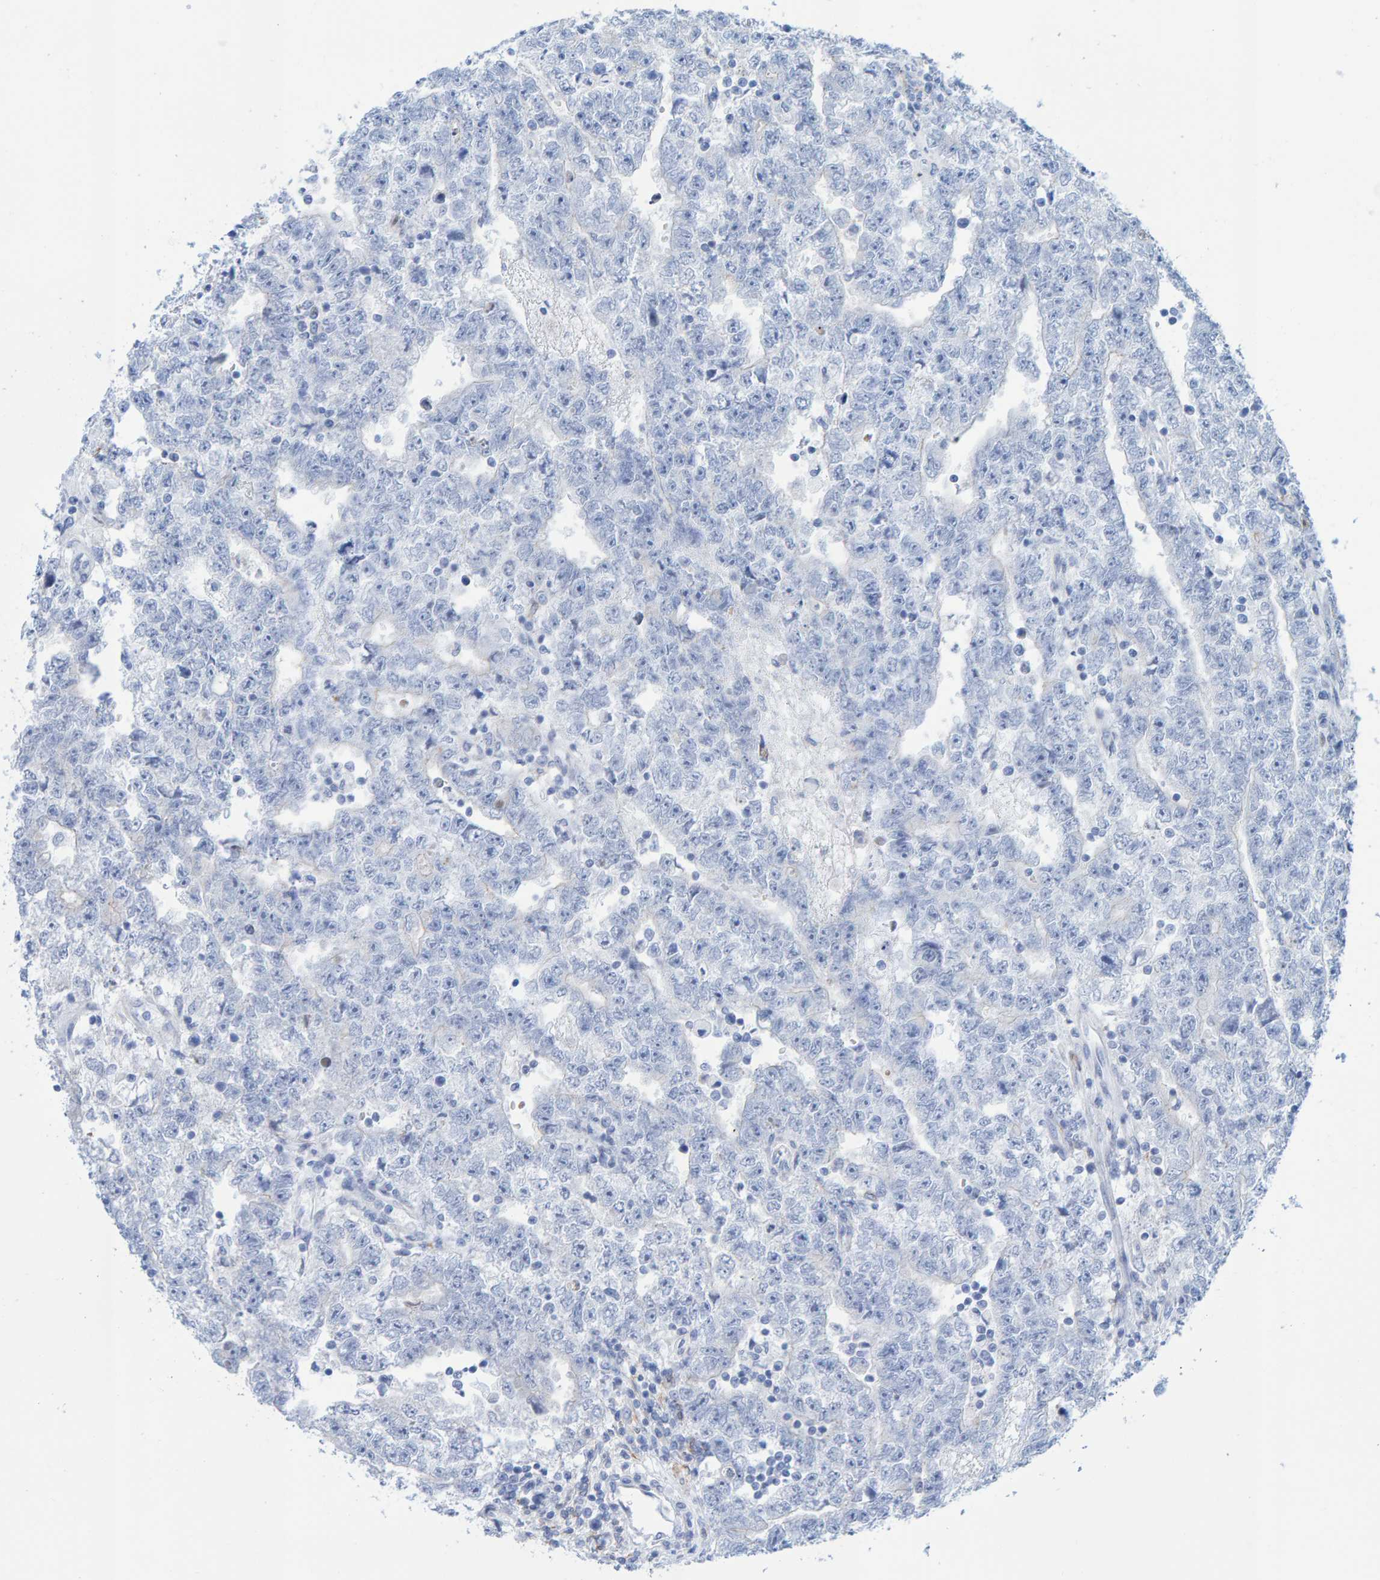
{"staining": {"intensity": "negative", "quantity": "none", "location": "none"}, "tissue": "testis cancer", "cell_type": "Tumor cells", "image_type": "cancer", "snomed": [{"axis": "morphology", "description": "Carcinoma, Embryonal, NOS"}, {"axis": "topography", "description": "Testis"}], "caption": "There is no significant positivity in tumor cells of testis embryonal carcinoma.", "gene": "JAKMIP3", "patient": {"sex": "male", "age": 25}}